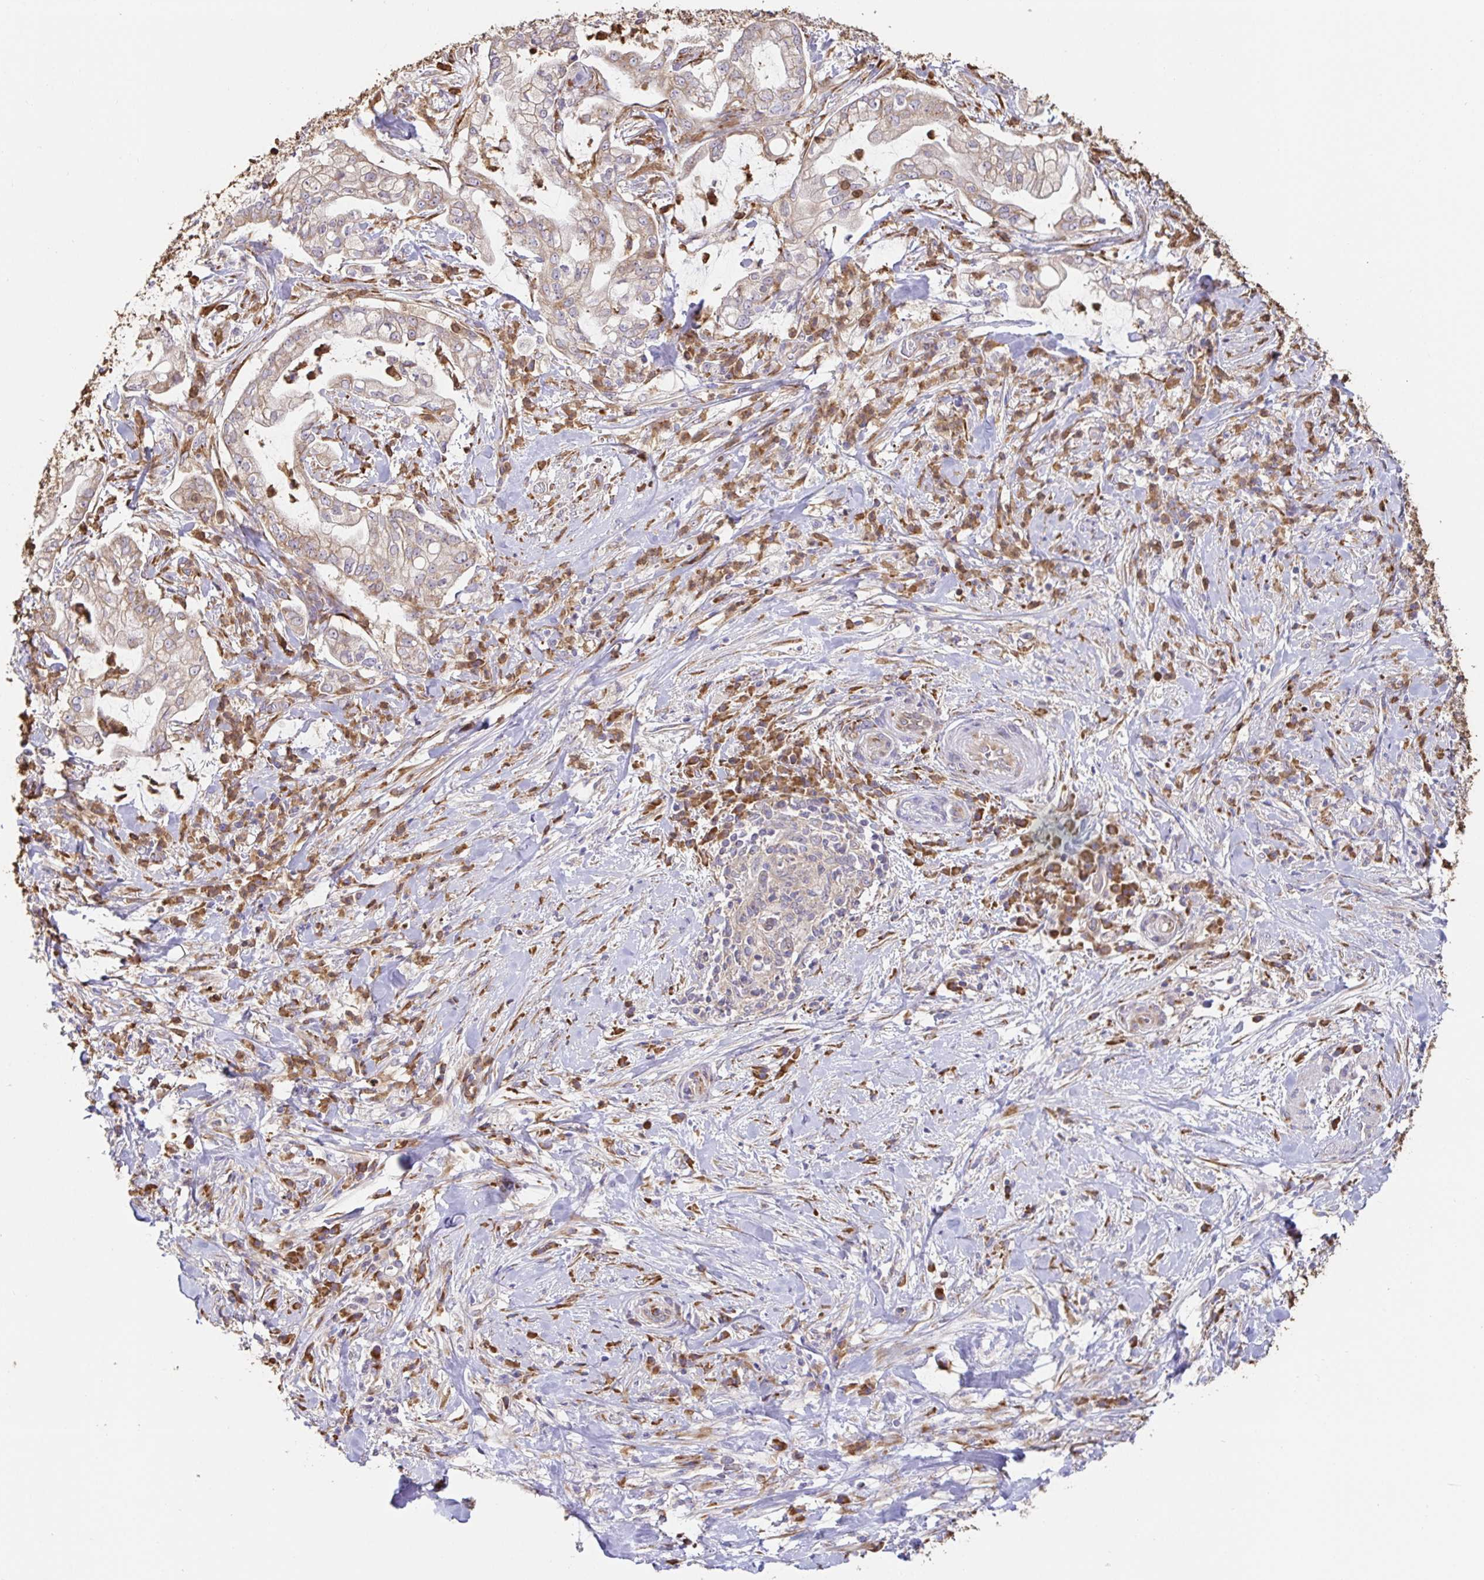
{"staining": {"intensity": "weak", "quantity": "25%-75%", "location": "cytoplasmic/membranous"}, "tissue": "pancreatic cancer", "cell_type": "Tumor cells", "image_type": "cancer", "snomed": [{"axis": "morphology", "description": "Adenocarcinoma, NOS"}, {"axis": "topography", "description": "Pancreas"}], "caption": "Immunohistochemistry (IHC) (DAB) staining of human pancreatic cancer (adenocarcinoma) reveals weak cytoplasmic/membranous protein staining in approximately 25%-75% of tumor cells.", "gene": "PDPK1", "patient": {"sex": "female", "age": 69}}